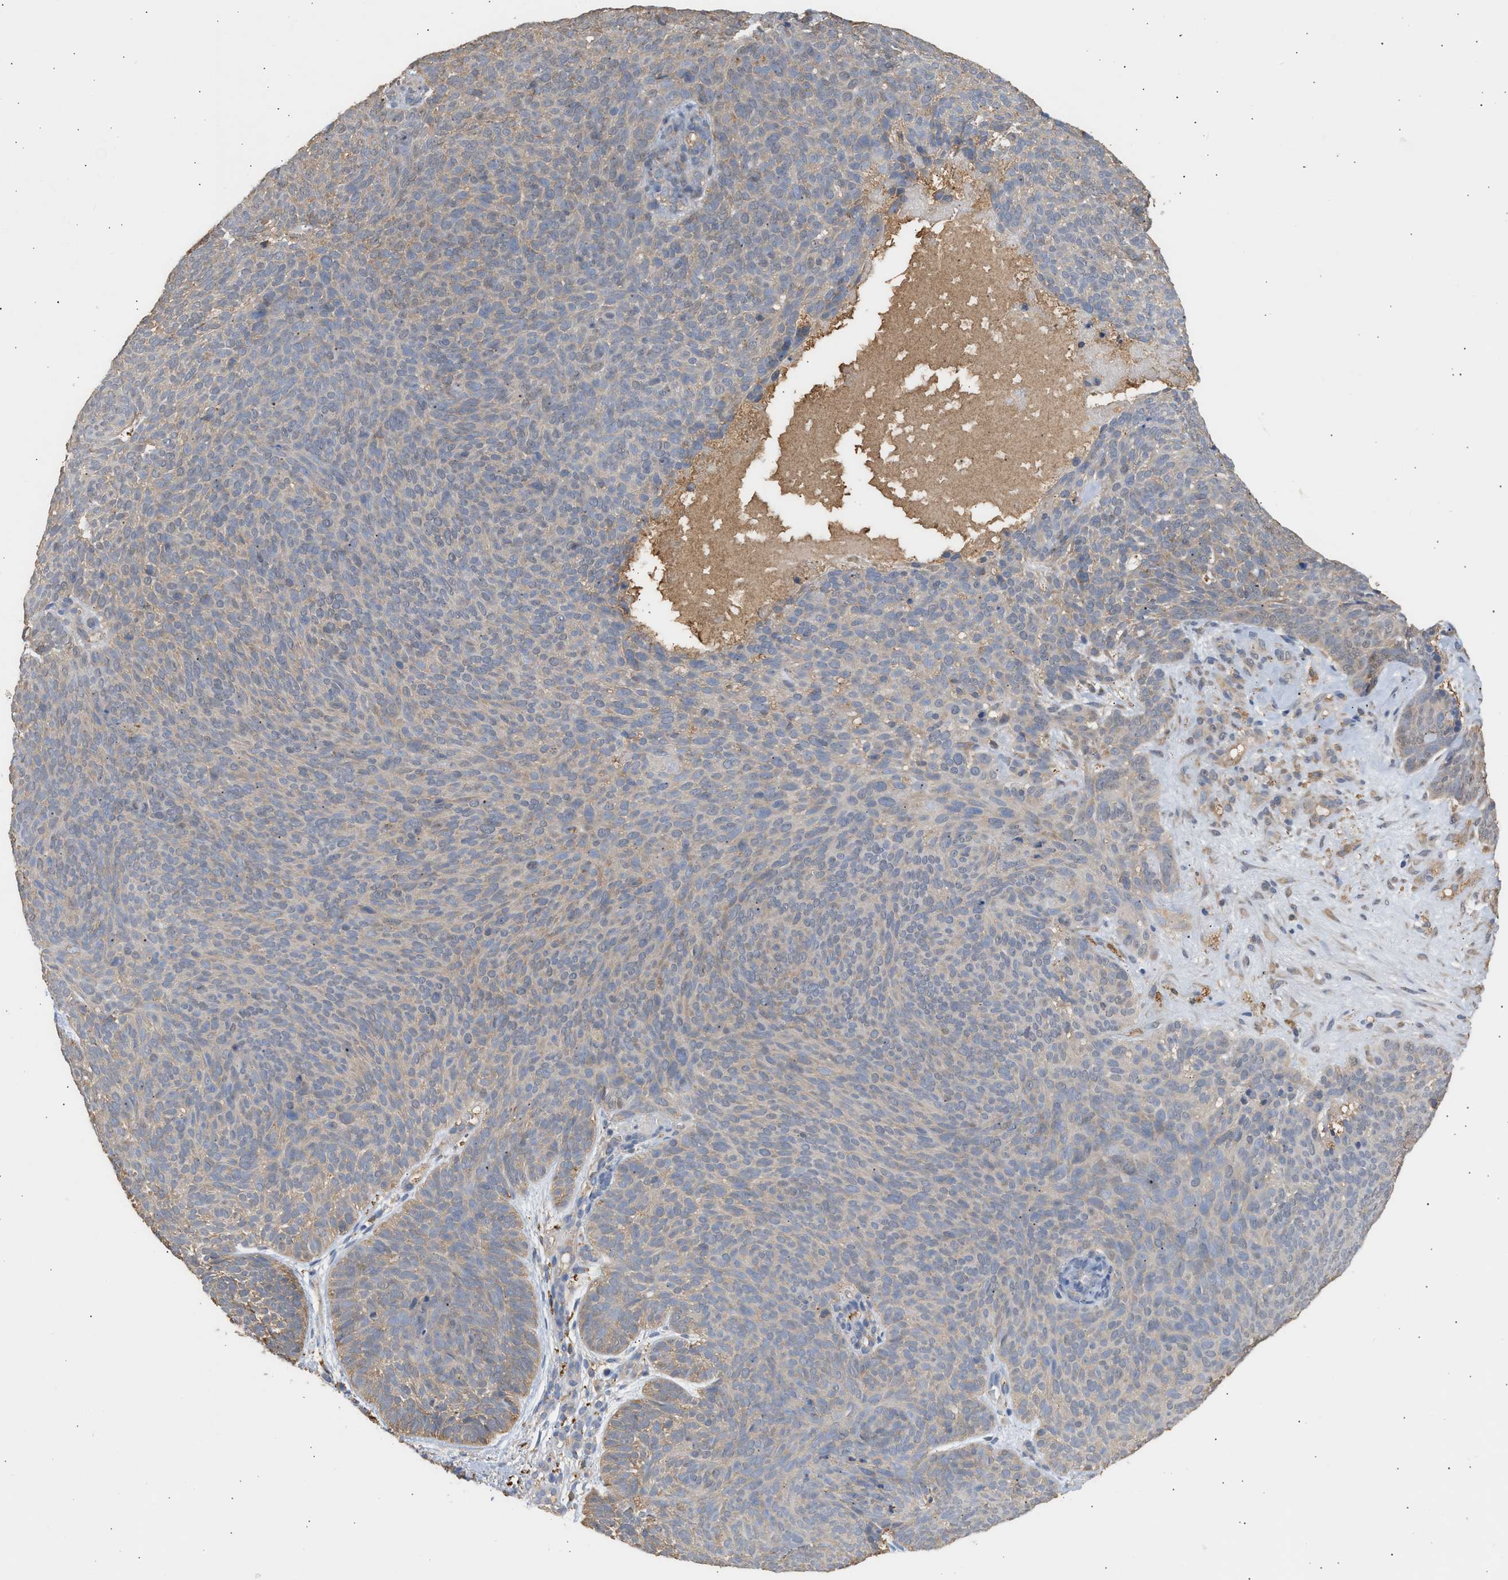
{"staining": {"intensity": "weak", "quantity": "25%-75%", "location": "cytoplasmic/membranous"}, "tissue": "skin cancer", "cell_type": "Tumor cells", "image_type": "cancer", "snomed": [{"axis": "morphology", "description": "Basal cell carcinoma"}, {"axis": "topography", "description": "Skin"}], "caption": "Basal cell carcinoma (skin) stained with immunohistochemistry shows weak cytoplasmic/membranous staining in approximately 25%-75% of tumor cells. (DAB (3,3'-diaminobenzidine) IHC with brightfield microscopy, high magnification).", "gene": "GCN1", "patient": {"sex": "male", "age": 61}}